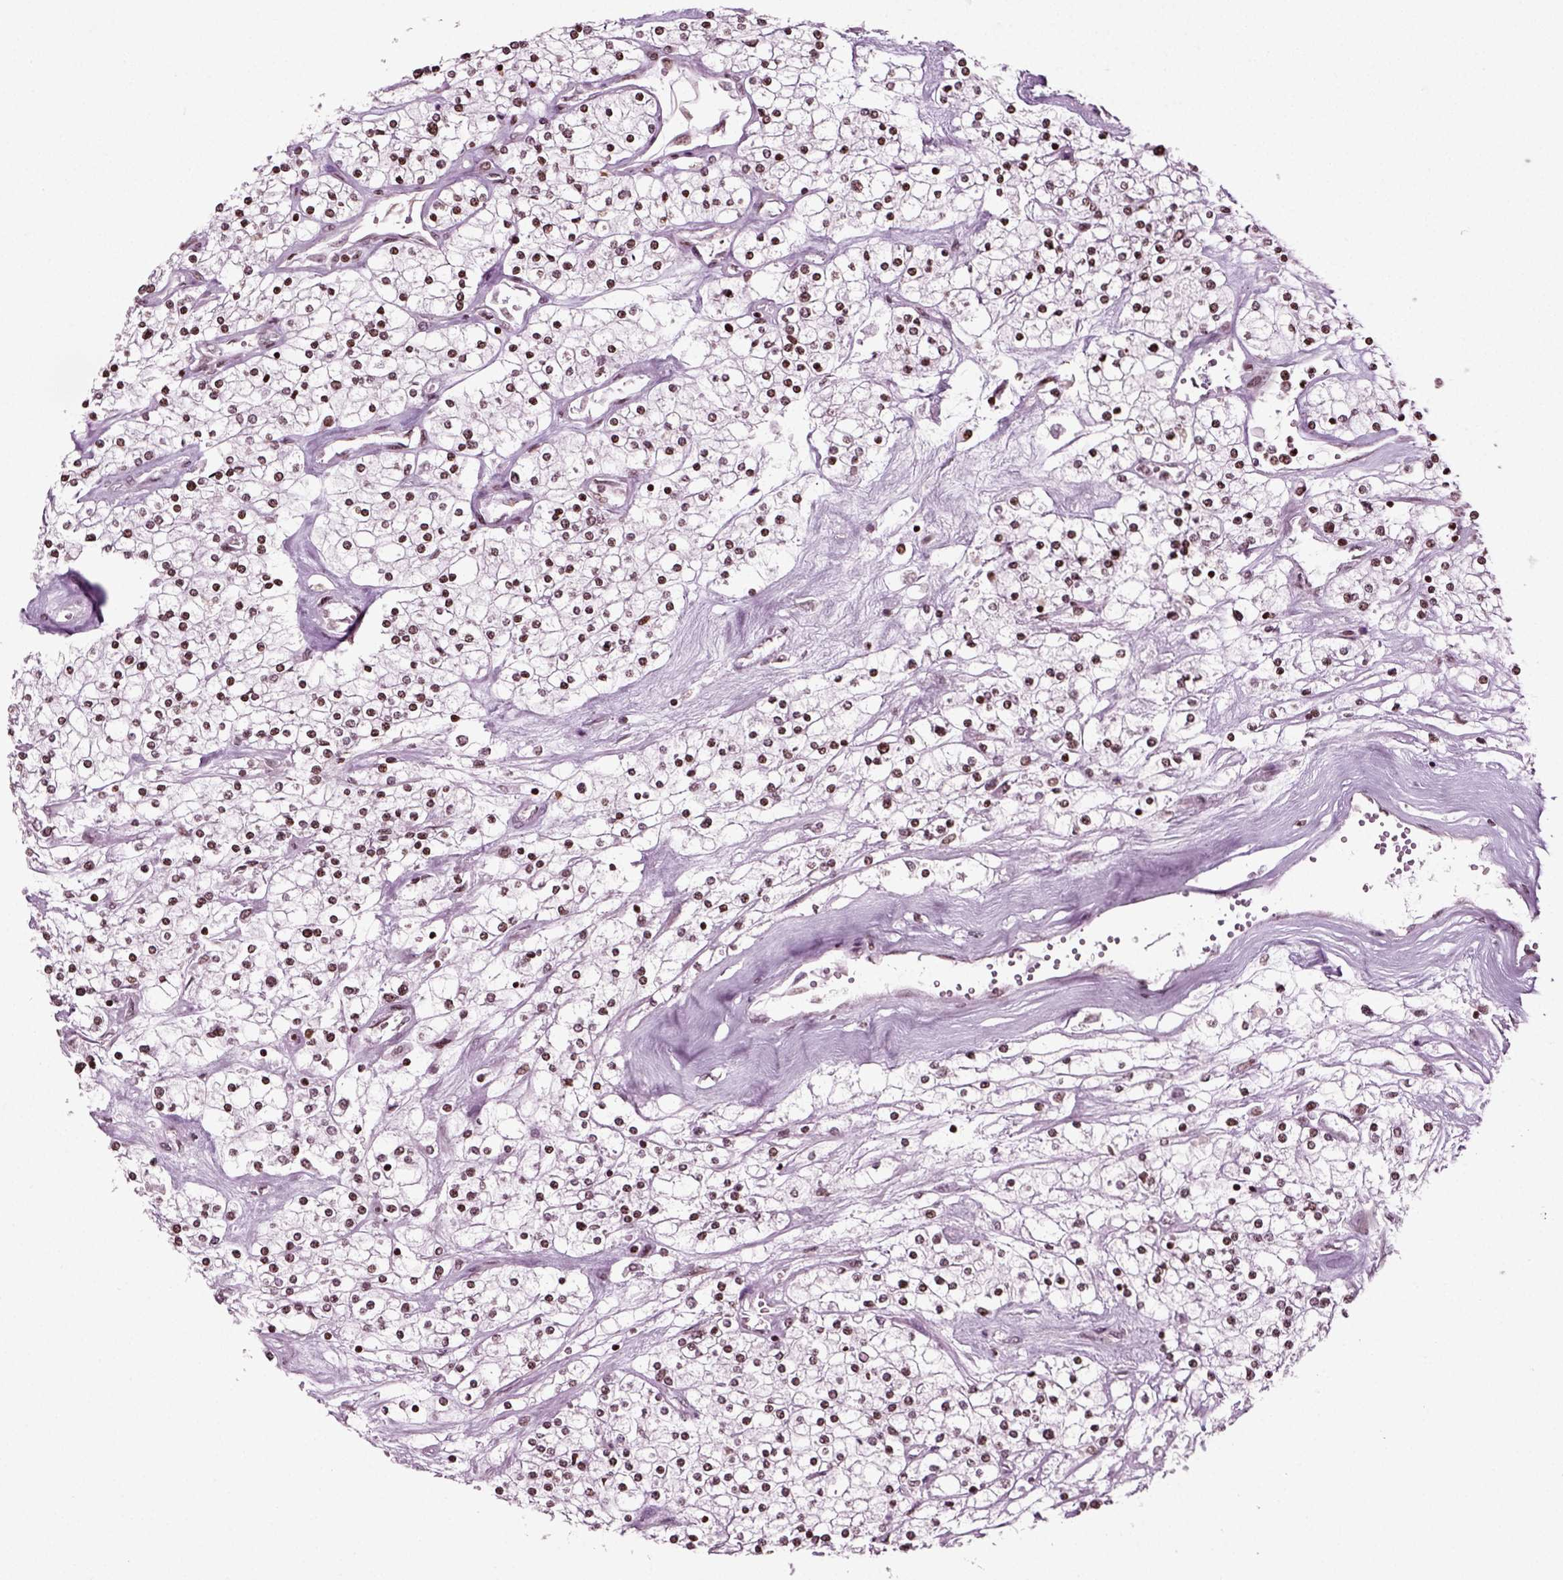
{"staining": {"intensity": "strong", "quantity": ">75%", "location": "nuclear"}, "tissue": "renal cancer", "cell_type": "Tumor cells", "image_type": "cancer", "snomed": [{"axis": "morphology", "description": "Adenocarcinoma, NOS"}, {"axis": "topography", "description": "Kidney"}], "caption": "Human adenocarcinoma (renal) stained with a brown dye reveals strong nuclear positive expression in approximately >75% of tumor cells.", "gene": "HEYL", "patient": {"sex": "male", "age": 80}}